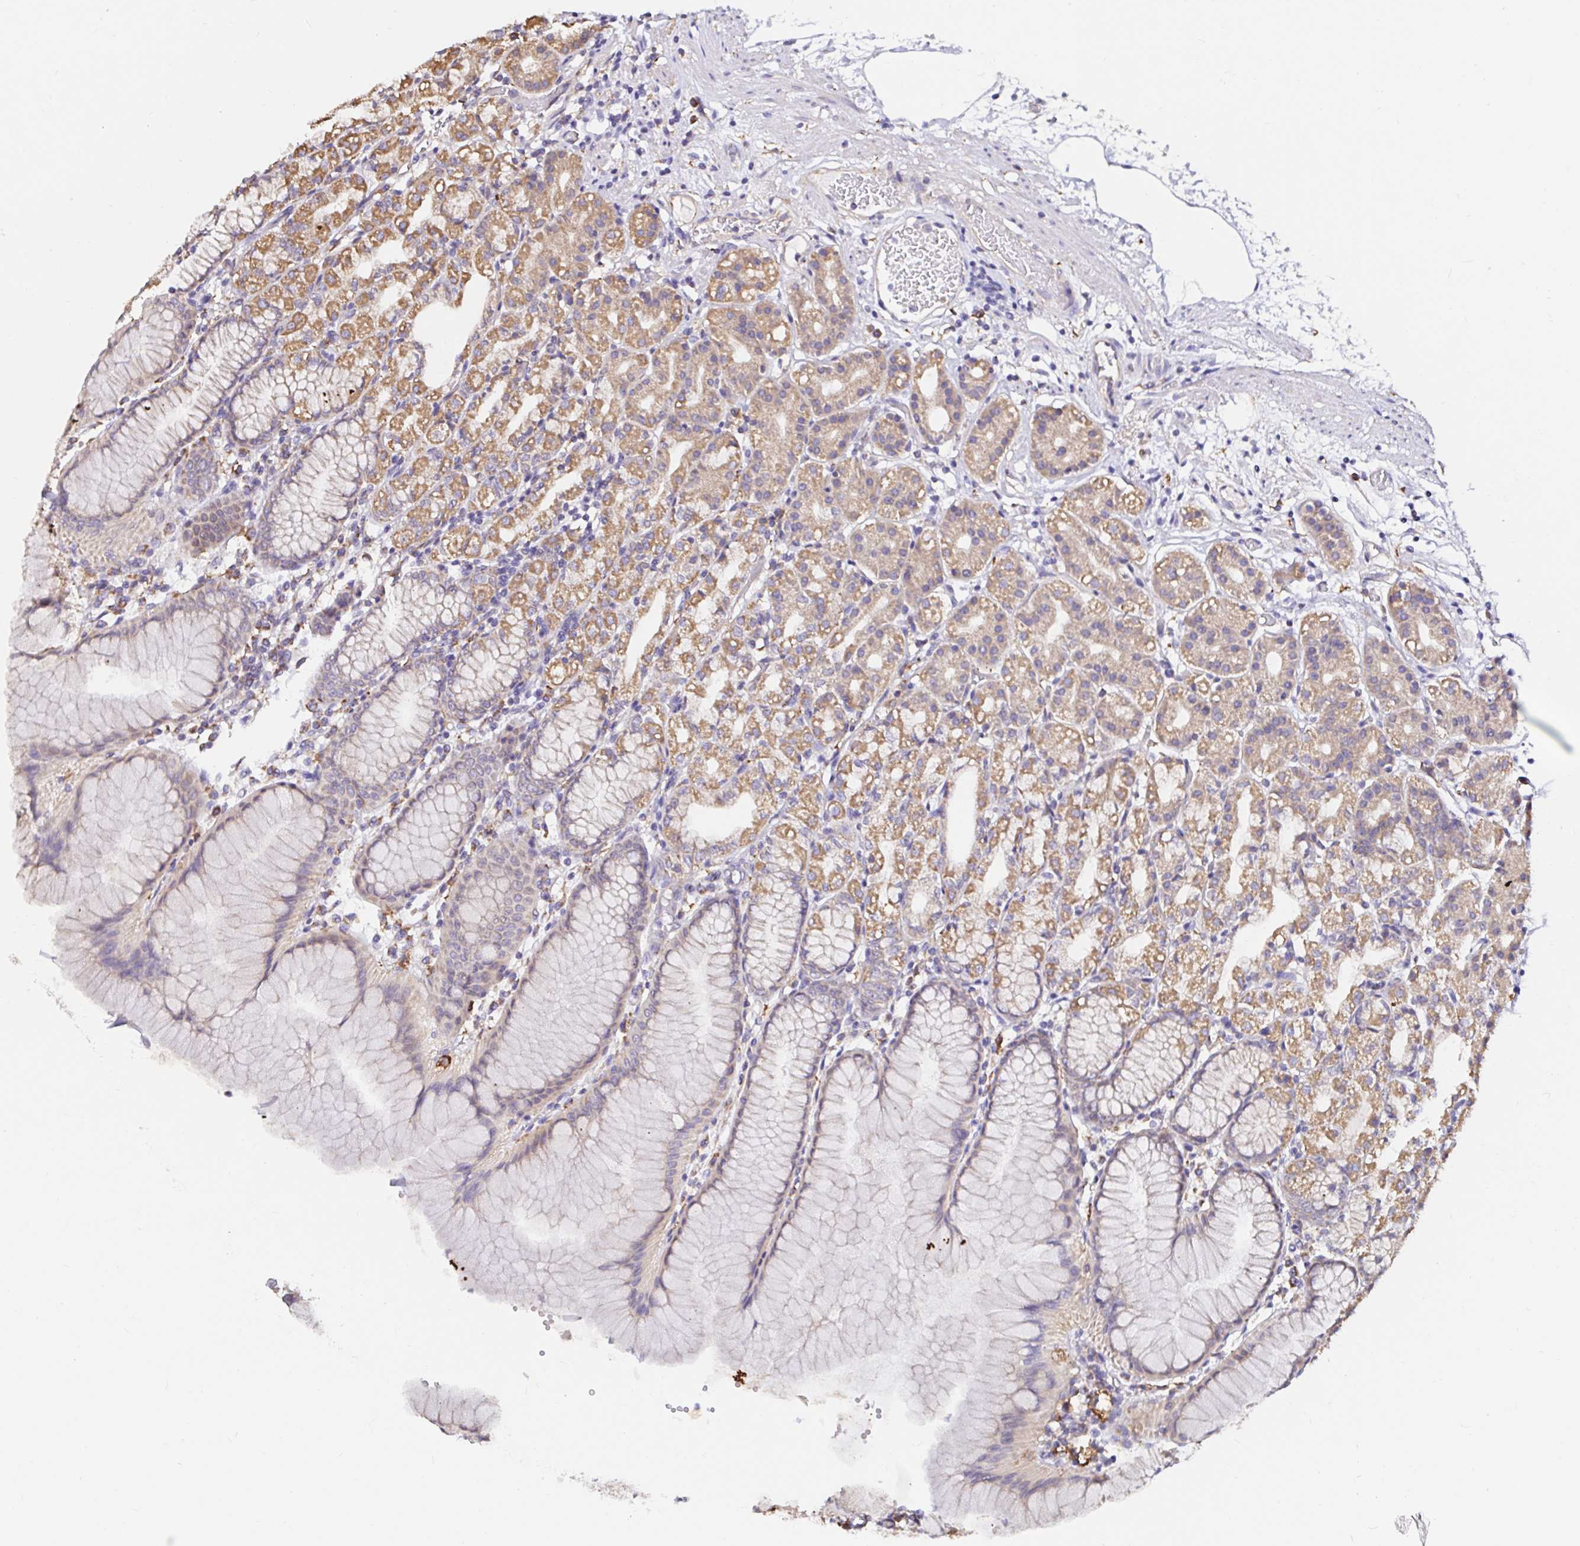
{"staining": {"intensity": "moderate", "quantity": ">75%", "location": "cytoplasmic/membranous"}, "tissue": "stomach", "cell_type": "Glandular cells", "image_type": "normal", "snomed": [{"axis": "morphology", "description": "Normal tissue, NOS"}, {"axis": "topography", "description": "Stomach"}], "caption": "Immunohistochemical staining of normal human stomach reveals moderate cytoplasmic/membranous protein positivity in about >75% of glandular cells.", "gene": "MSR1", "patient": {"sex": "female", "age": 57}}